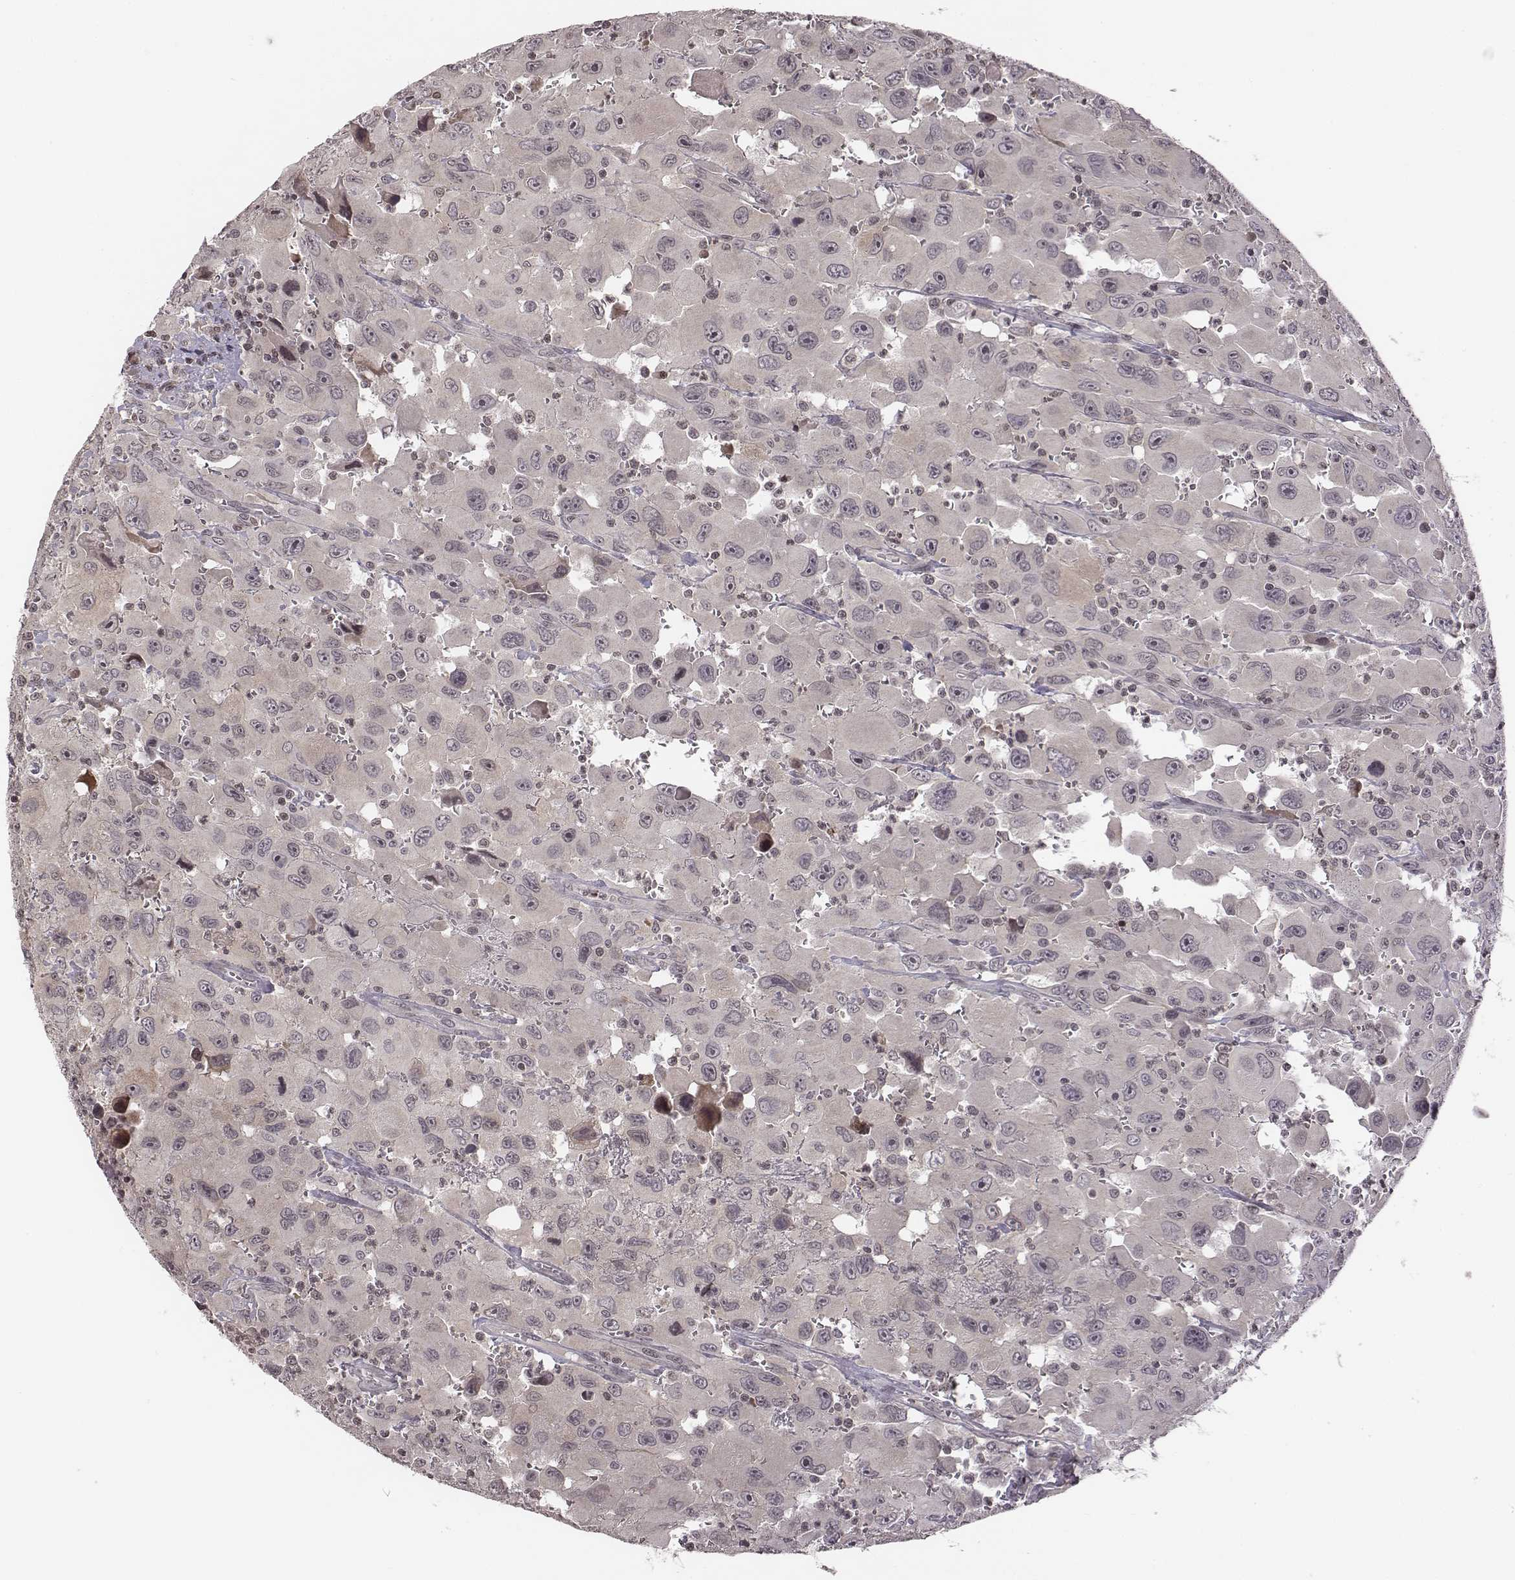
{"staining": {"intensity": "negative", "quantity": "none", "location": "none"}, "tissue": "head and neck cancer", "cell_type": "Tumor cells", "image_type": "cancer", "snomed": [{"axis": "morphology", "description": "Squamous cell carcinoma, NOS"}, {"axis": "morphology", "description": "Squamous cell carcinoma, metastatic, NOS"}, {"axis": "topography", "description": "Oral tissue"}, {"axis": "topography", "description": "Head-Neck"}], "caption": "Head and neck cancer (squamous cell carcinoma) stained for a protein using immunohistochemistry (IHC) reveals no expression tumor cells.", "gene": "GRM4", "patient": {"sex": "female", "age": 85}}